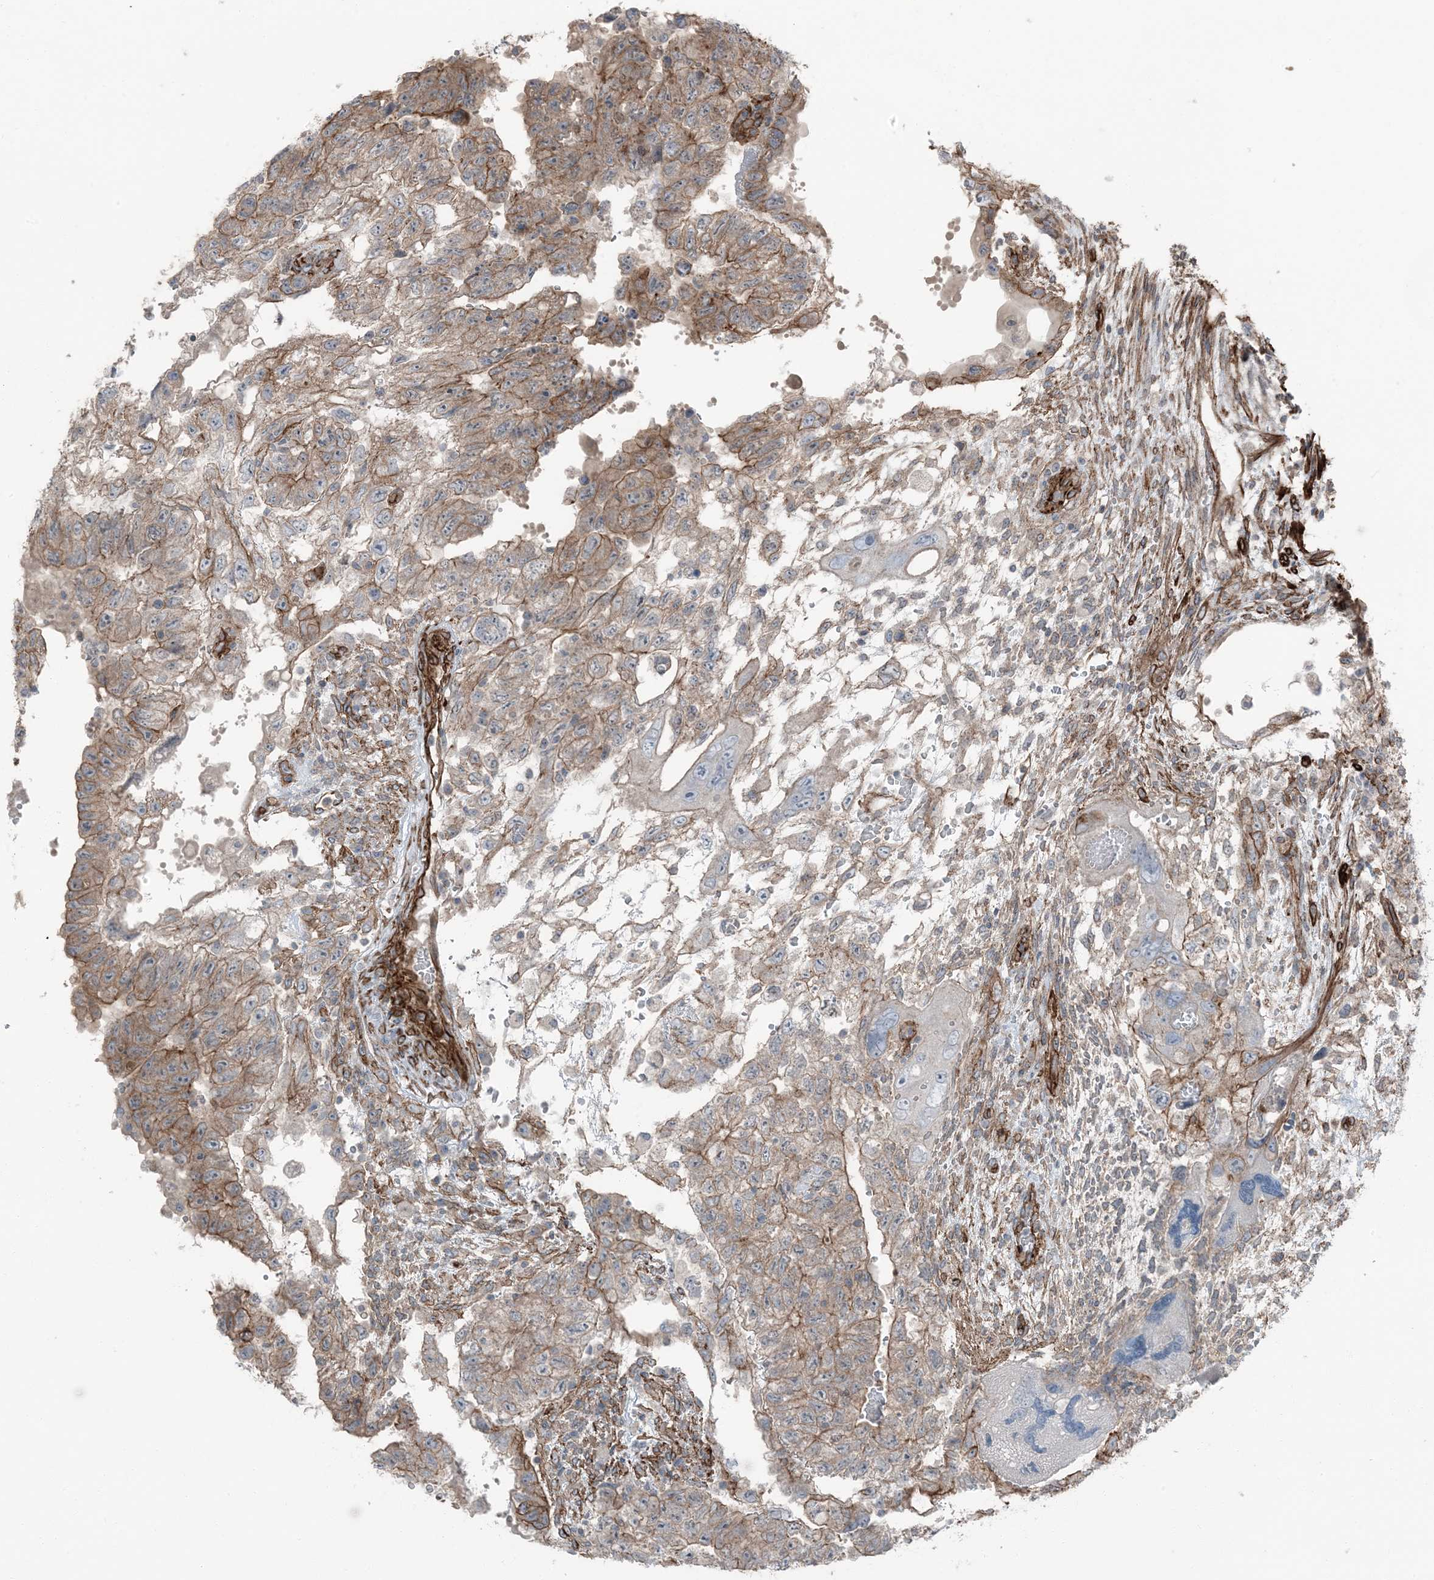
{"staining": {"intensity": "moderate", "quantity": ">75%", "location": "cytoplasmic/membranous"}, "tissue": "testis cancer", "cell_type": "Tumor cells", "image_type": "cancer", "snomed": [{"axis": "morphology", "description": "Carcinoma, Embryonal, NOS"}, {"axis": "topography", "description": "Testis"}], "caption": "Approximately >75% of tumor cells in human embryonal carcinoma (testis) show moderate cytoplasmic/membranous protein positivity as visualized by brown immunohistochemical staining.", "gene": "ZFP90", "patient": {"sex": "male", "age": 36}}